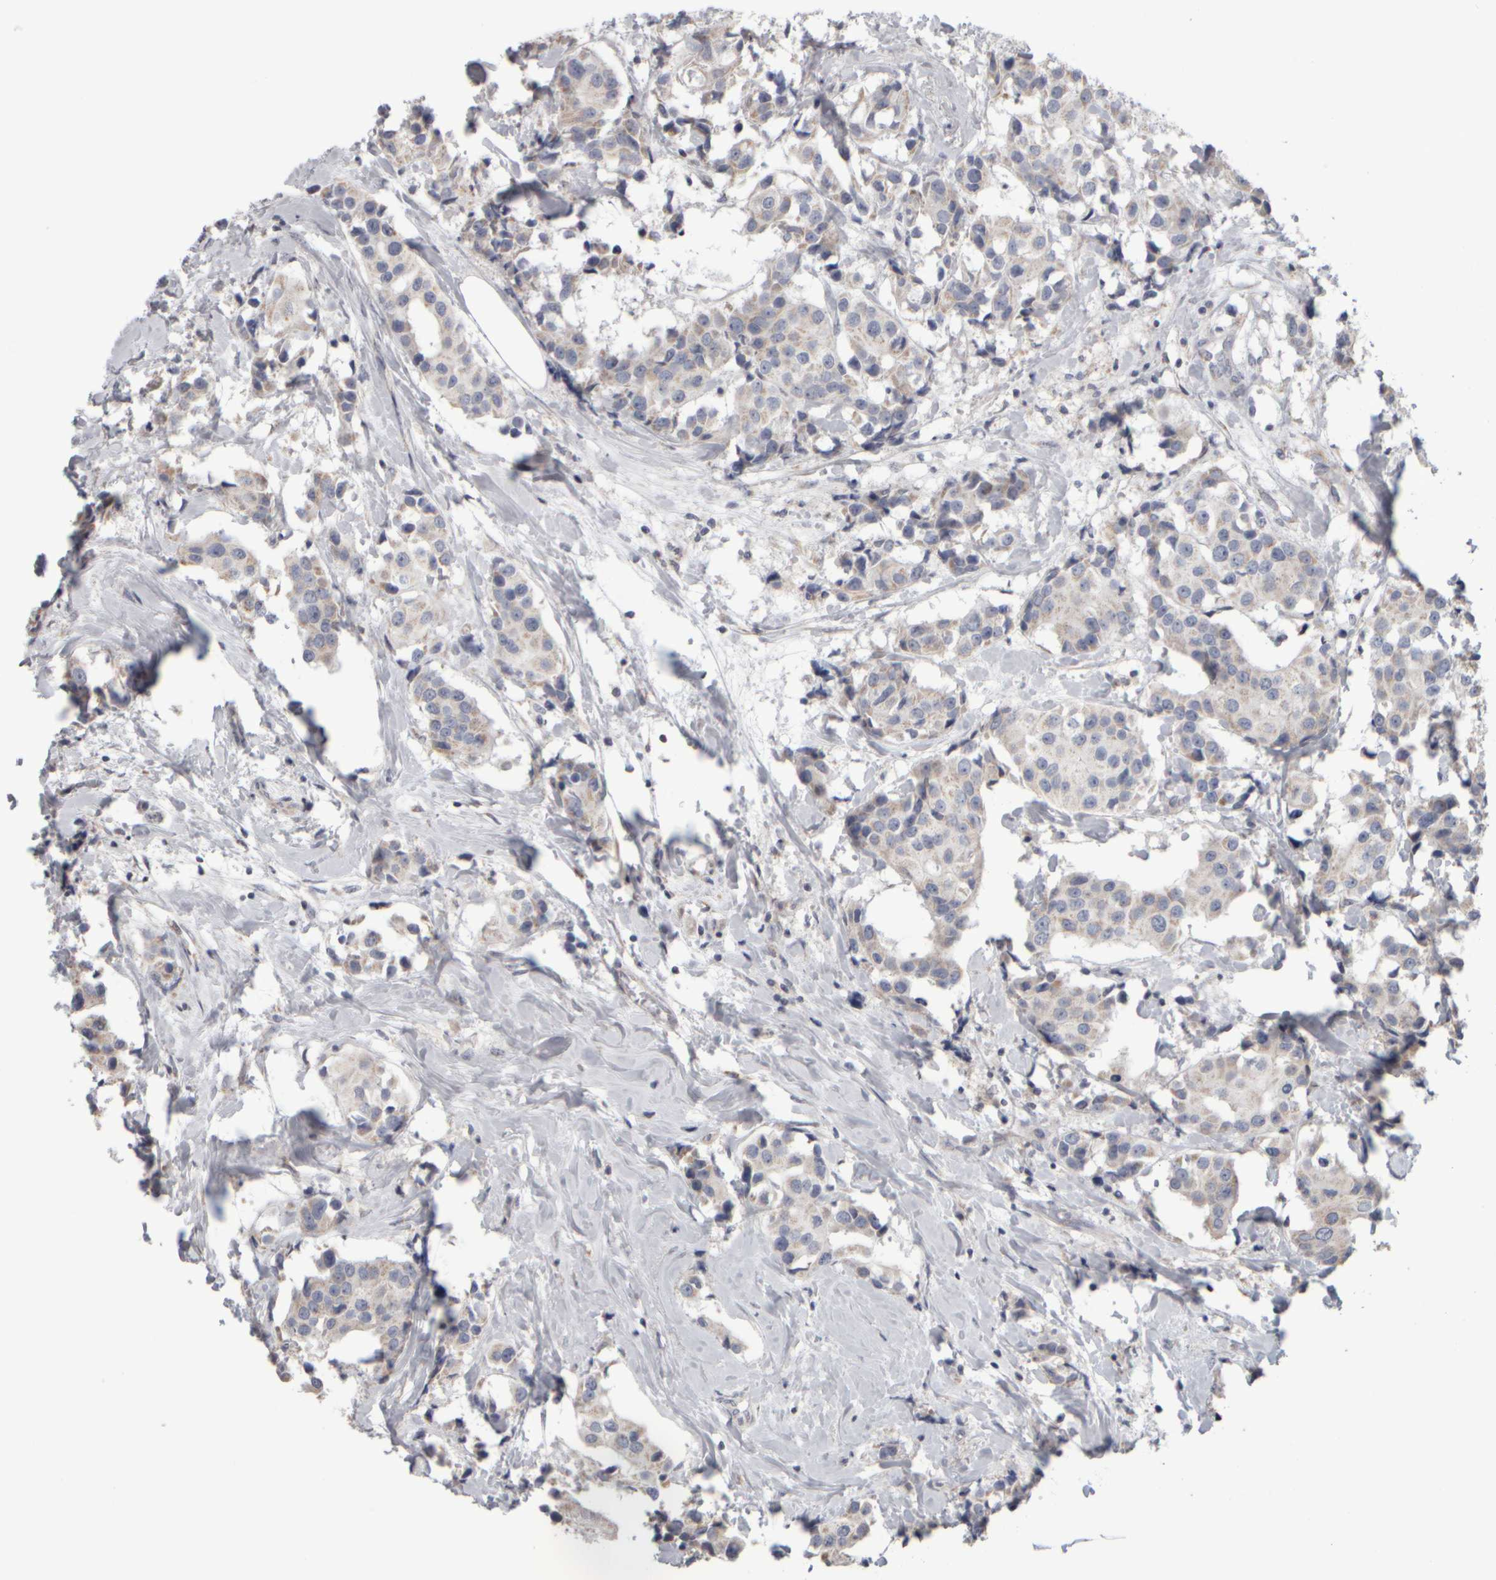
{"staining": {"intensity": "negative", "quantity": "none", "location": "none"}, "tissue": "breast cancer", "cell_type": "Tumor cells", "image_type": "cancer", "snomed": [{"axis": "morphology", "description": "Normal tissue, NOS"}, {"axis": "morphology", "description": "Duct carcinoma"}, {"axis": "topography", "description": "Breast"}], "caption": "Protein analysis of intraductal carcinoma (breast) shows no significant expression in tumor cells.", "gene": "SCO1", "patient": {"sex": "female", "age": 39}}